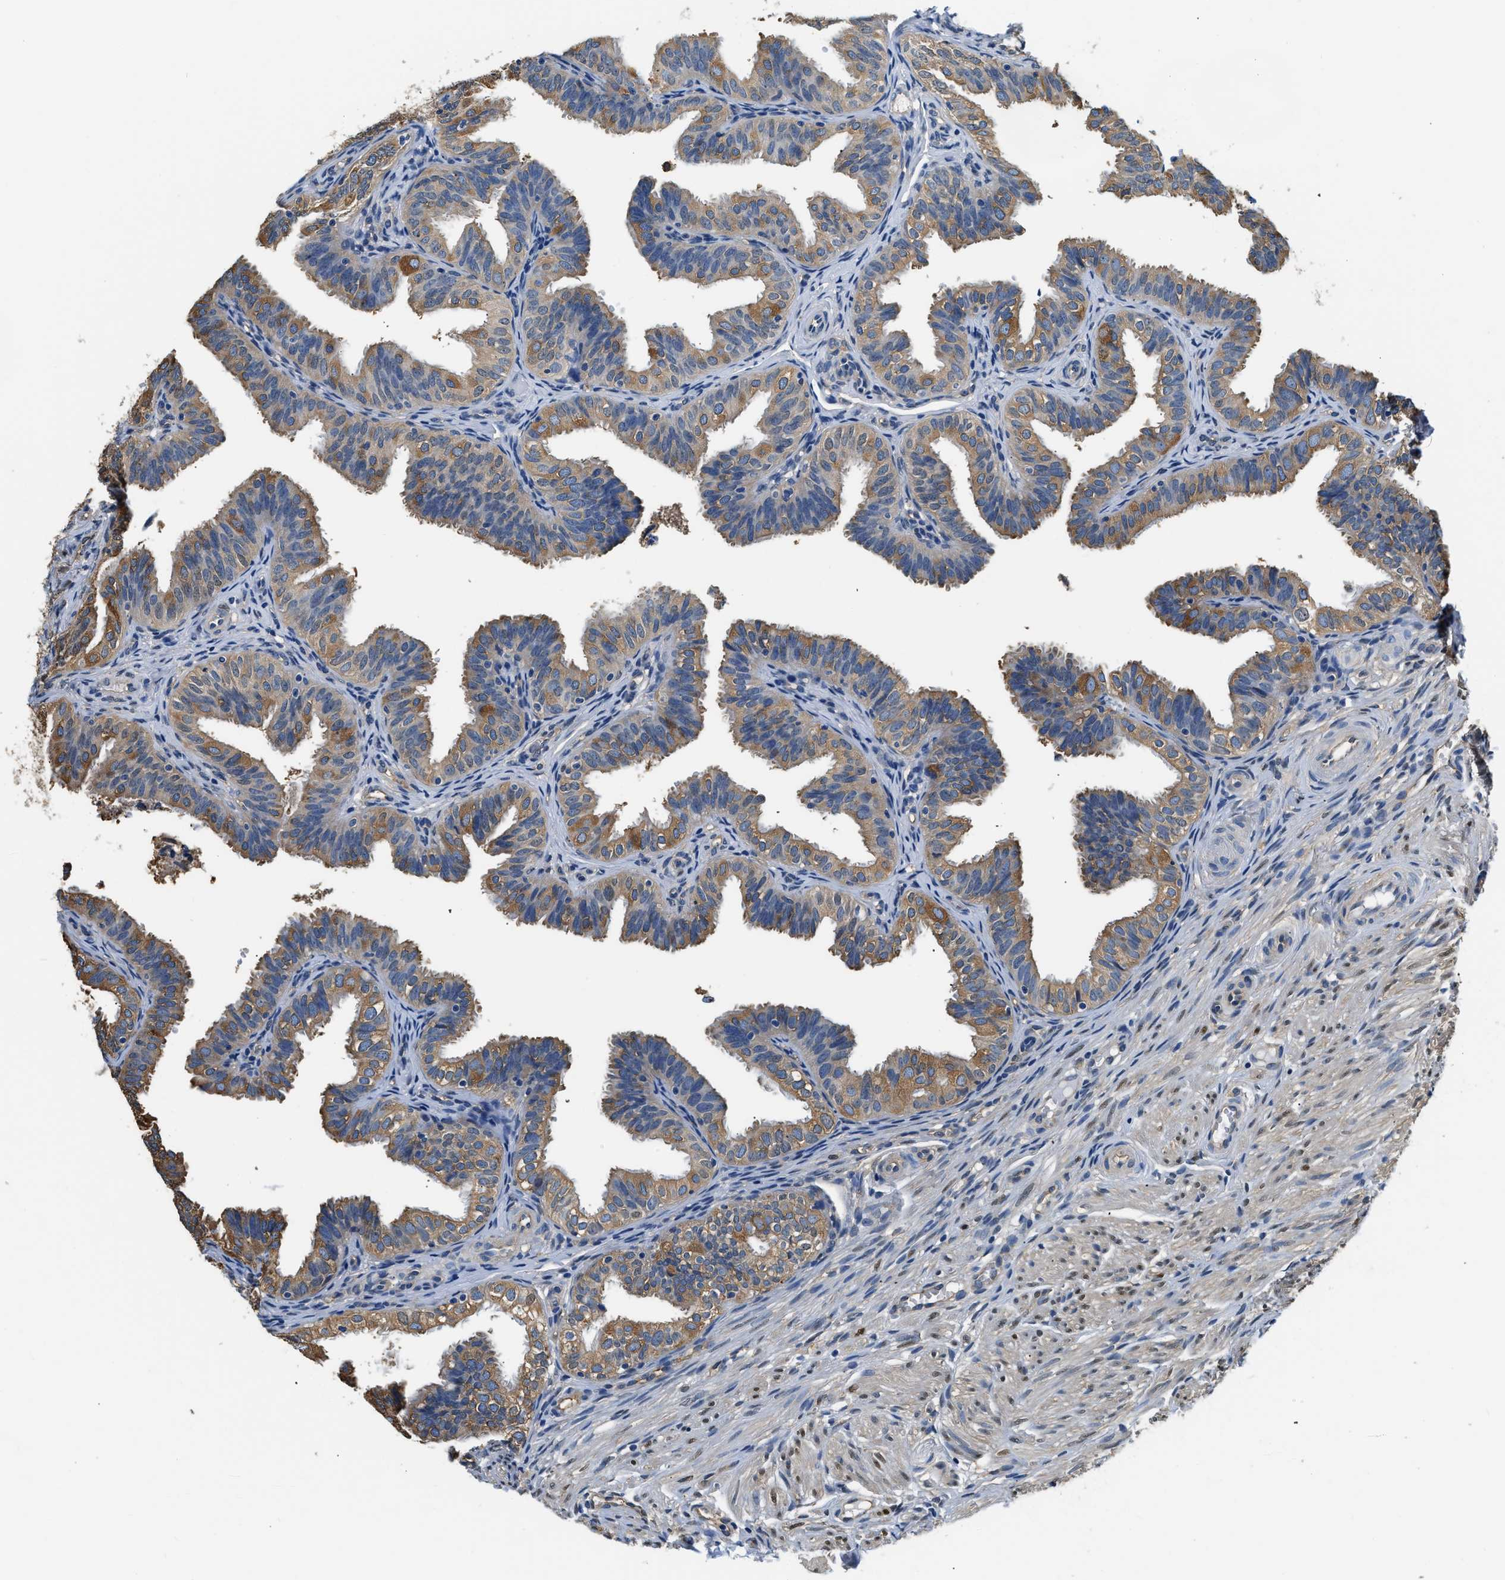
{"staining": {"intensity": "moderate", "quantity": ">75%", "location": "cytoplasmic/membranous"}, "tissue": "fallopian tube", "cell_type": "Glandular cells", "image_type": "normal", "snomed": [{"axis": "morphology", "description": "Normal tissue, NOS"}, {"axis": "topography", "description": "Fallopian tube"}], "caption": "Immunohistochemical staining of normal human fallopian tube shows medium levels of moderate cytoplasmic/membranous expression in approximately >75% of glandular cells.", "gene": "PPP2R1B", "patient": {"sex": "female", "age": 35}}